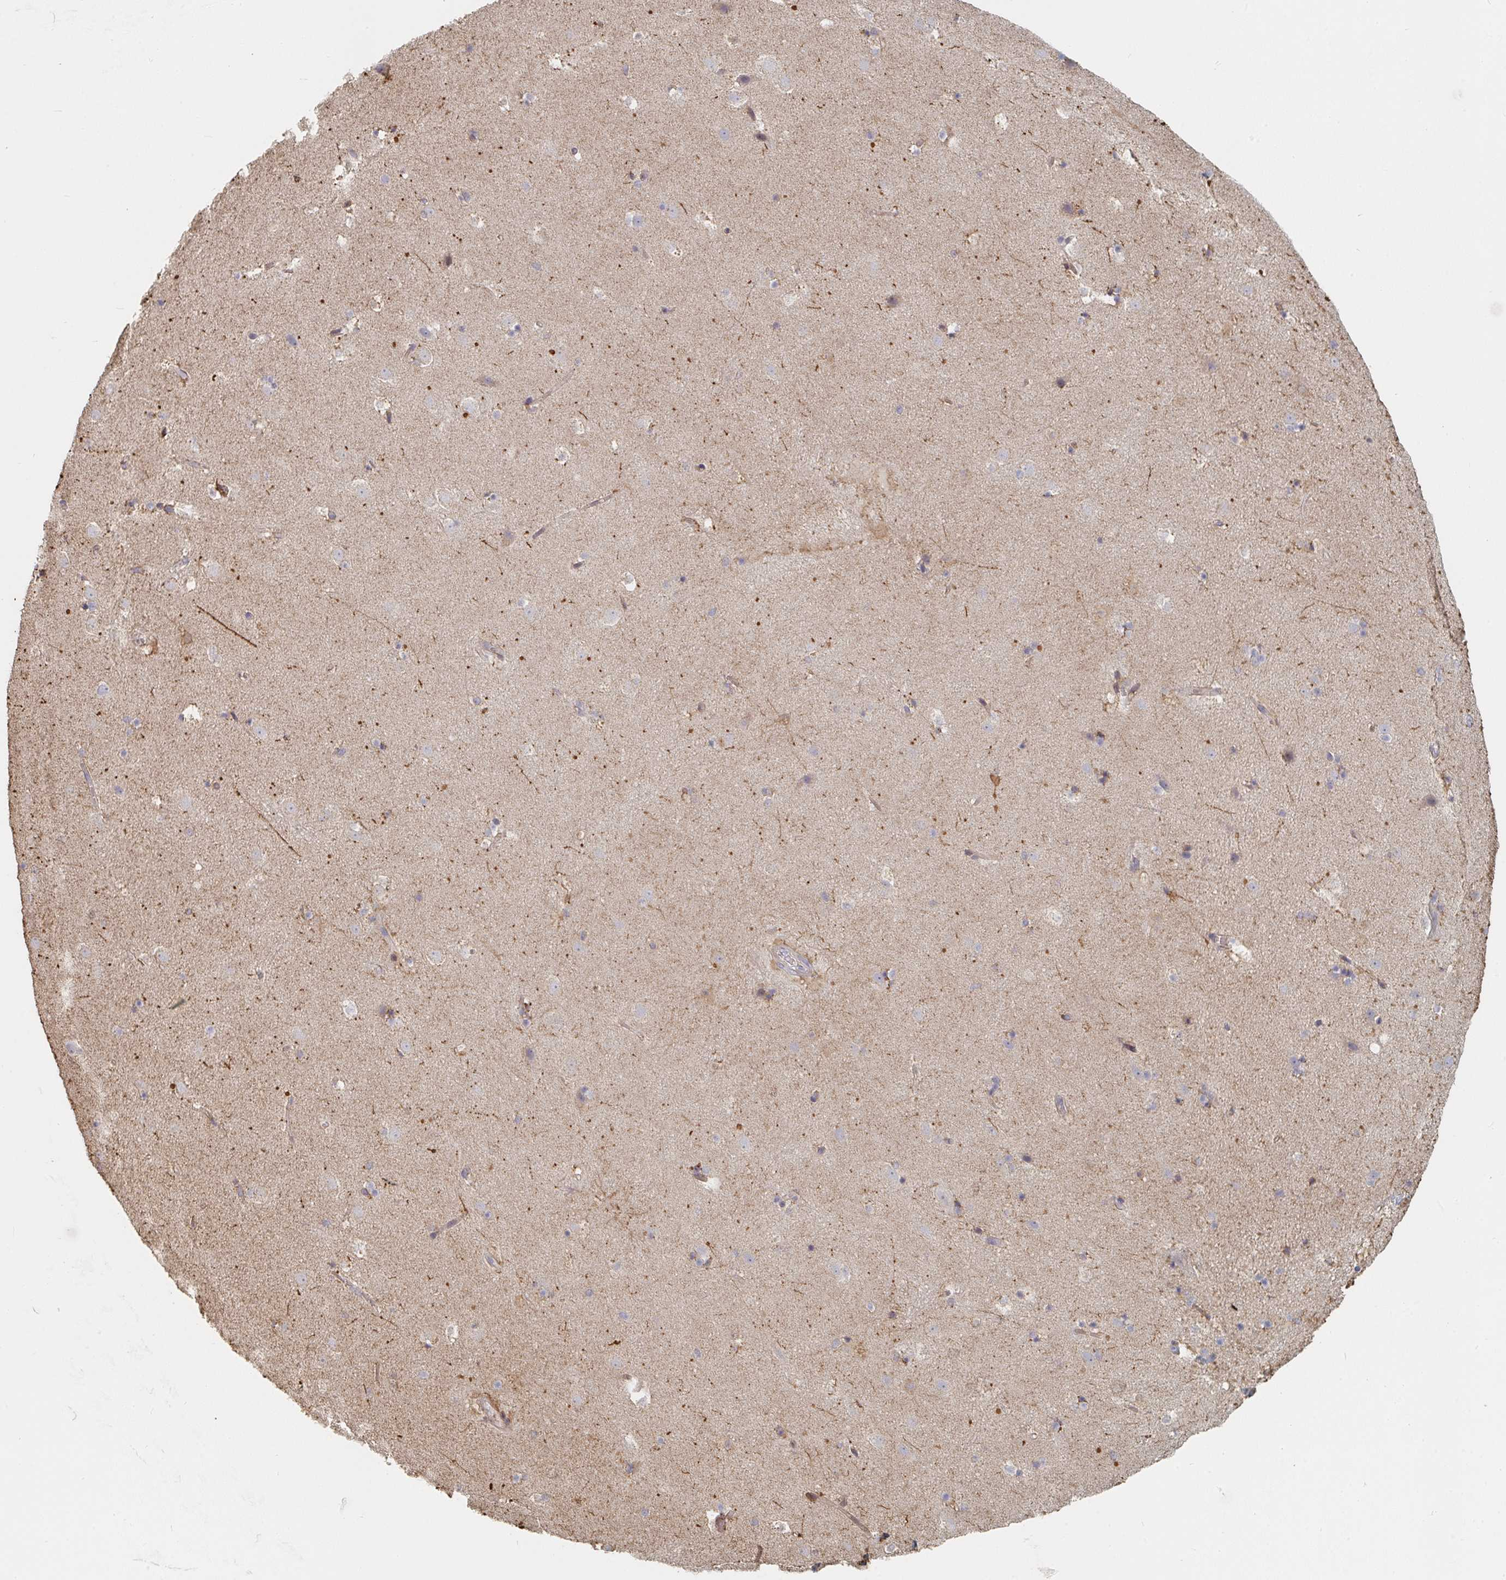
{"staining": {"intensity": "moderate", "quantity": "<25%", "location": "cytoplasmic/membranous"}, "tissue": "caudate", "cell_type": "Glial cells", "image_type": "normal", "snomed": [{"axis": "morphology", "description": "Normal tissue, NOS"}, {"axis": "topography", "description": "Lateral ventricle wall"}], "caption": "High-magnification brightfield microscopy of normal caudate stained with DAB (brown) and counterstained with hematoxylin (blue). glial cells exhibit moderate cytoplasmic/membranous expression is seen in approximately<25% of cells.", "gene": "PTEN", "patient": {"sex": "male", "age": 37}}